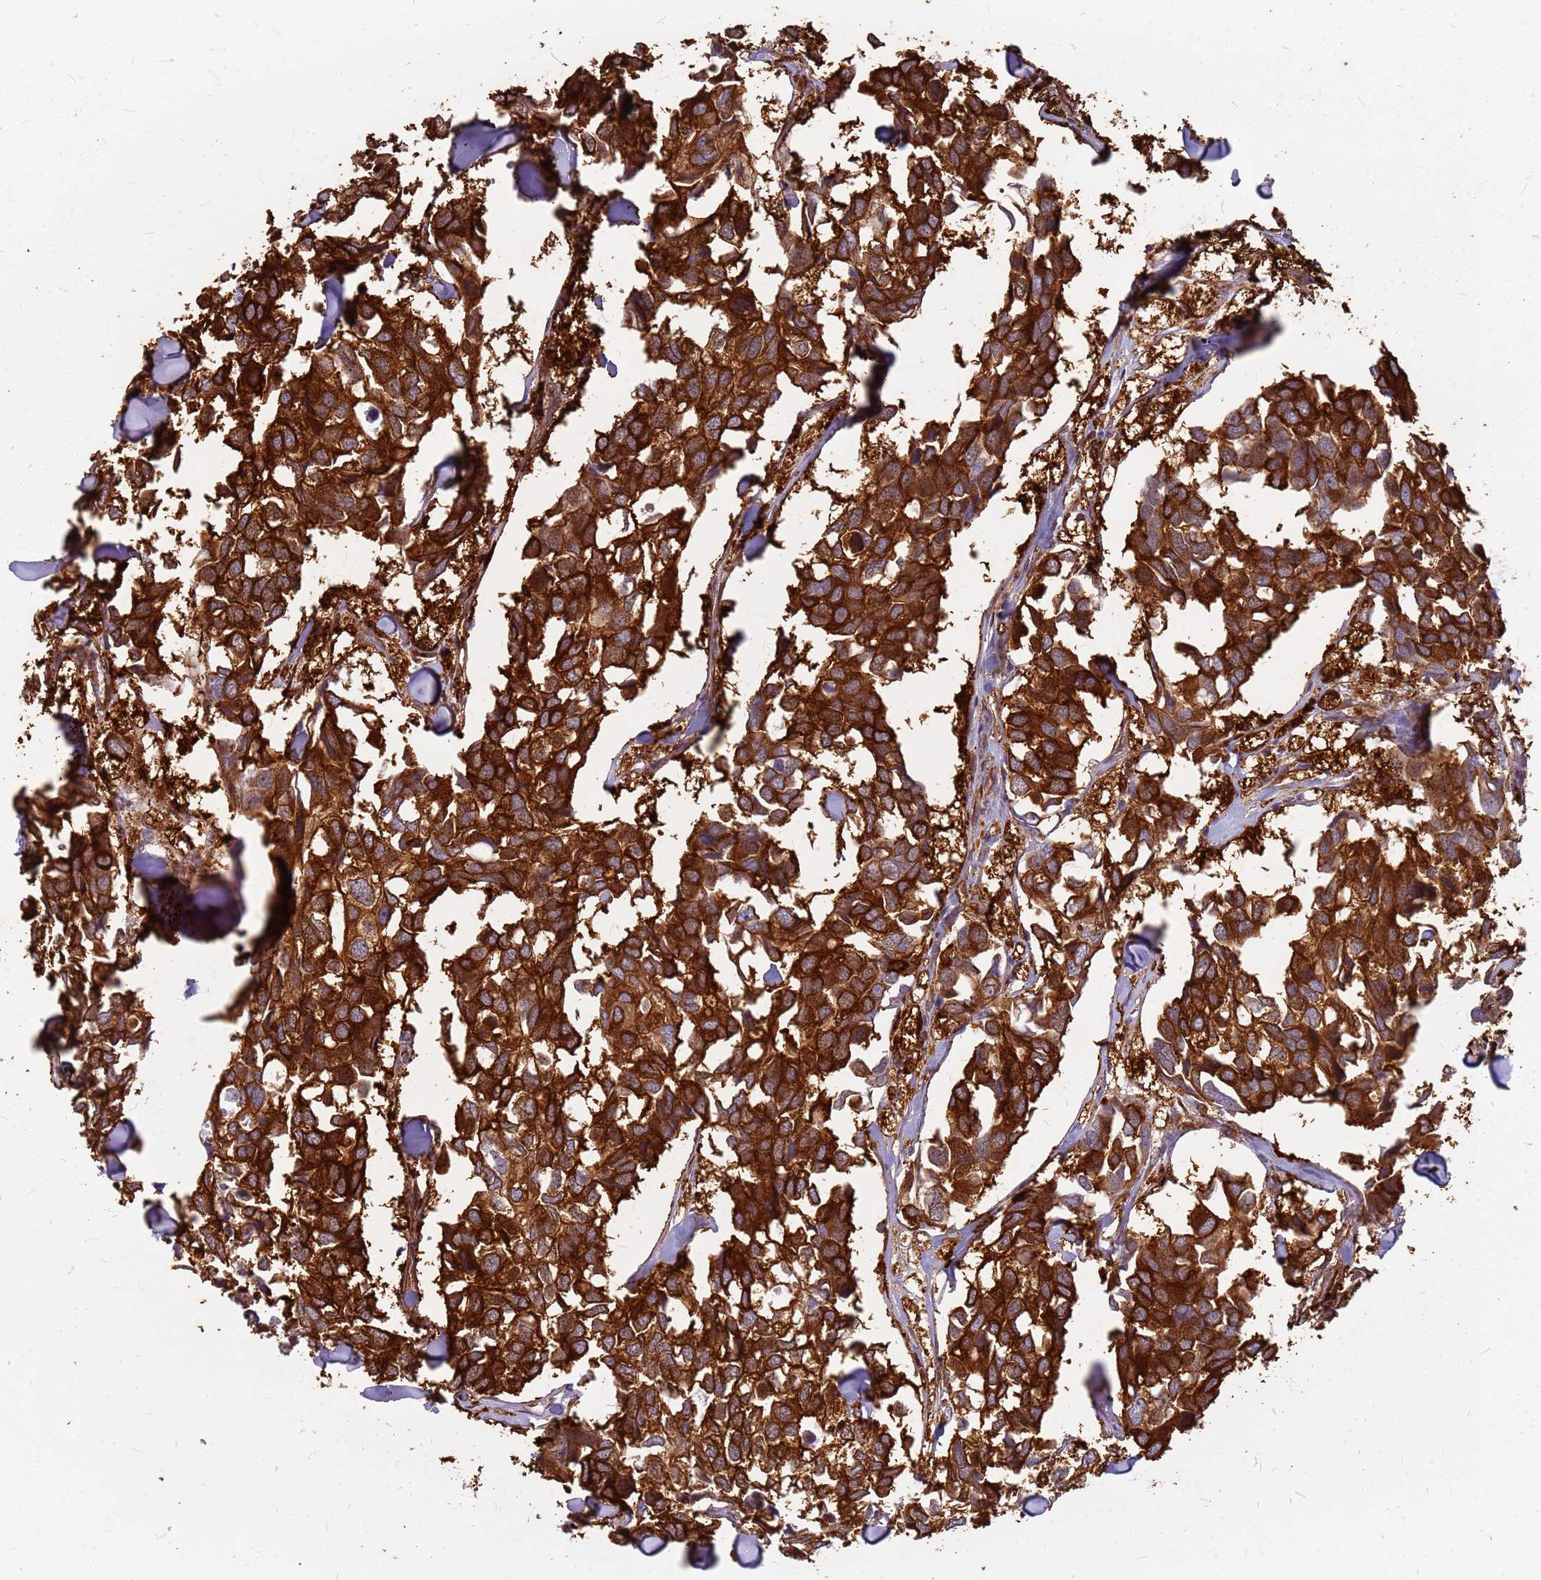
{"staining": {"intensity": "strong", "quantity": ">75%", "location": "cytoplasmic/membranous"}, "tissue": "breast cancer", "cell_type": "Tumor cells", "image_type": "cancer", "snomed": [{"axis": "morphology", "description": "Duct carcinoma"}, {"axis": "topography", "description": "Breast"}], "caption": "Human breast cancer stained with a protein marker demonstrates strong staining in tumor cells.", "gene": "HDX", "patient": {"sex": "female", "age": 83}}